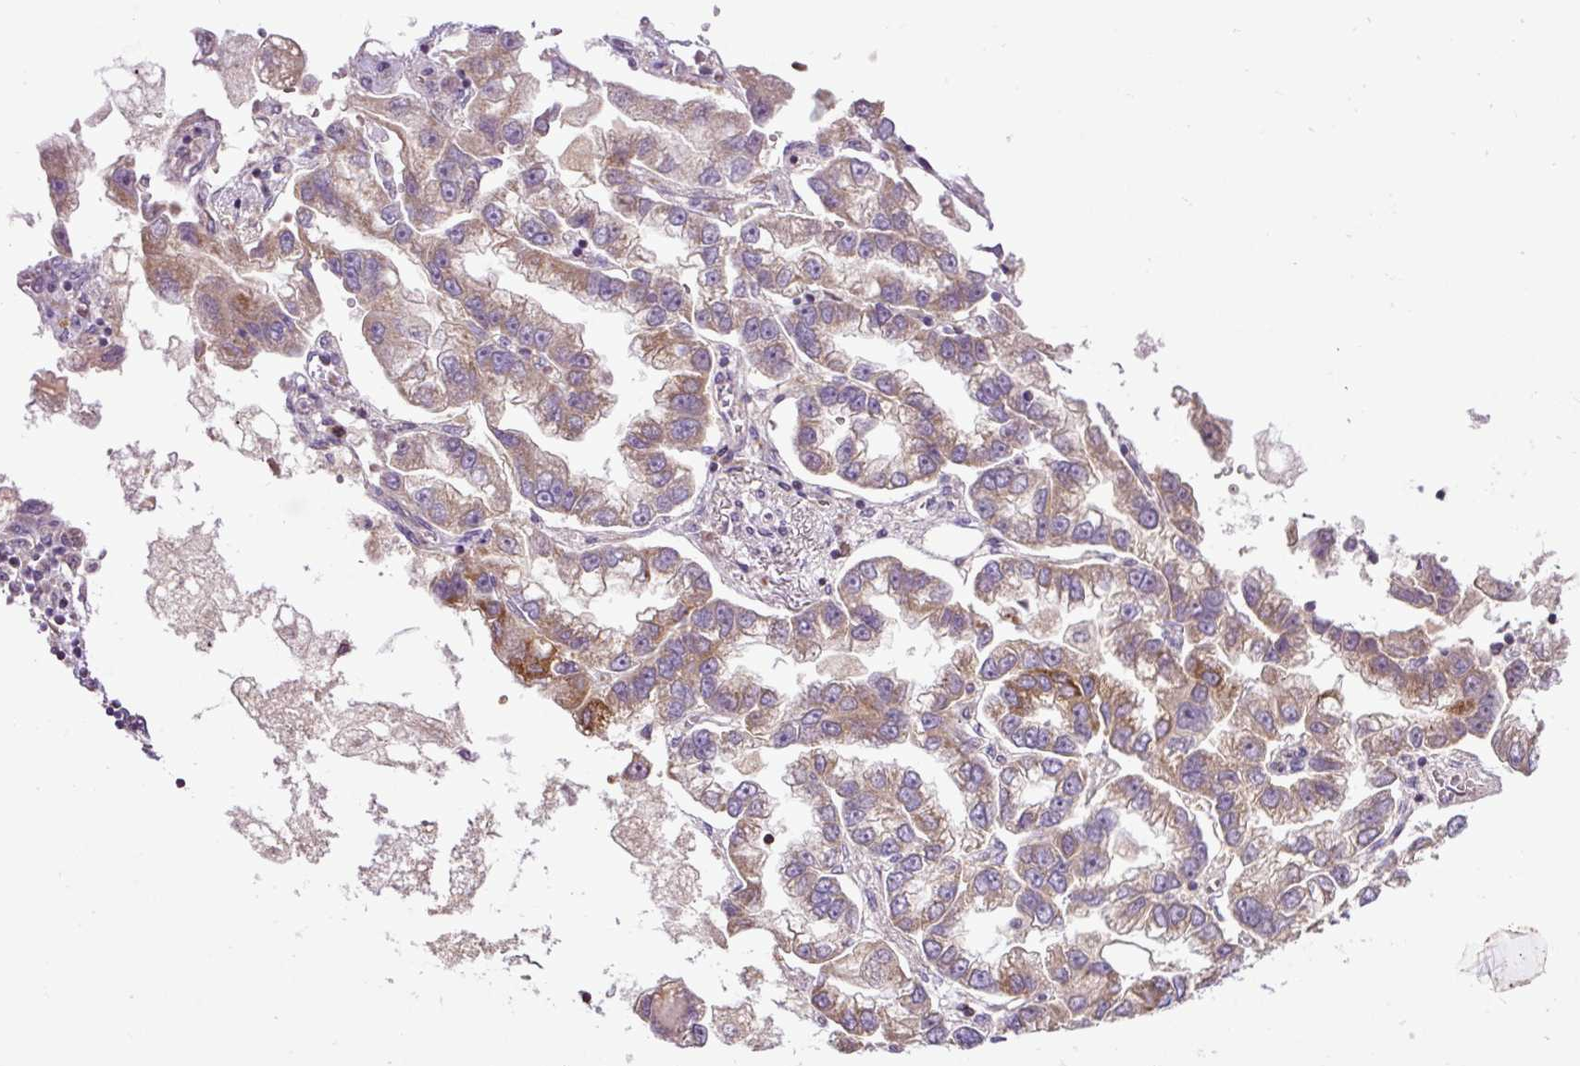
{"staining": {"intensity": "moderate", "quantity": "25%-75%", "location": "cytoplasmic/membranous"}, "tissue": "lung cancer", "cell_type": "Tumor cells", "image_type": "cancer", "snomed": [{"axis": "morphology", "description": "Adenocarcinoma, NOS"}, {"axis": "topography", "description": "Lung"}], "caption": "Protein expression analysis of adenocarcinoma (lung) displays moderate cytoplasmic/membranous expression in approximately 25%-75% of tumor cells.", "gene": "ZNF547", "patient": {"sex": "female", "age": 54}}